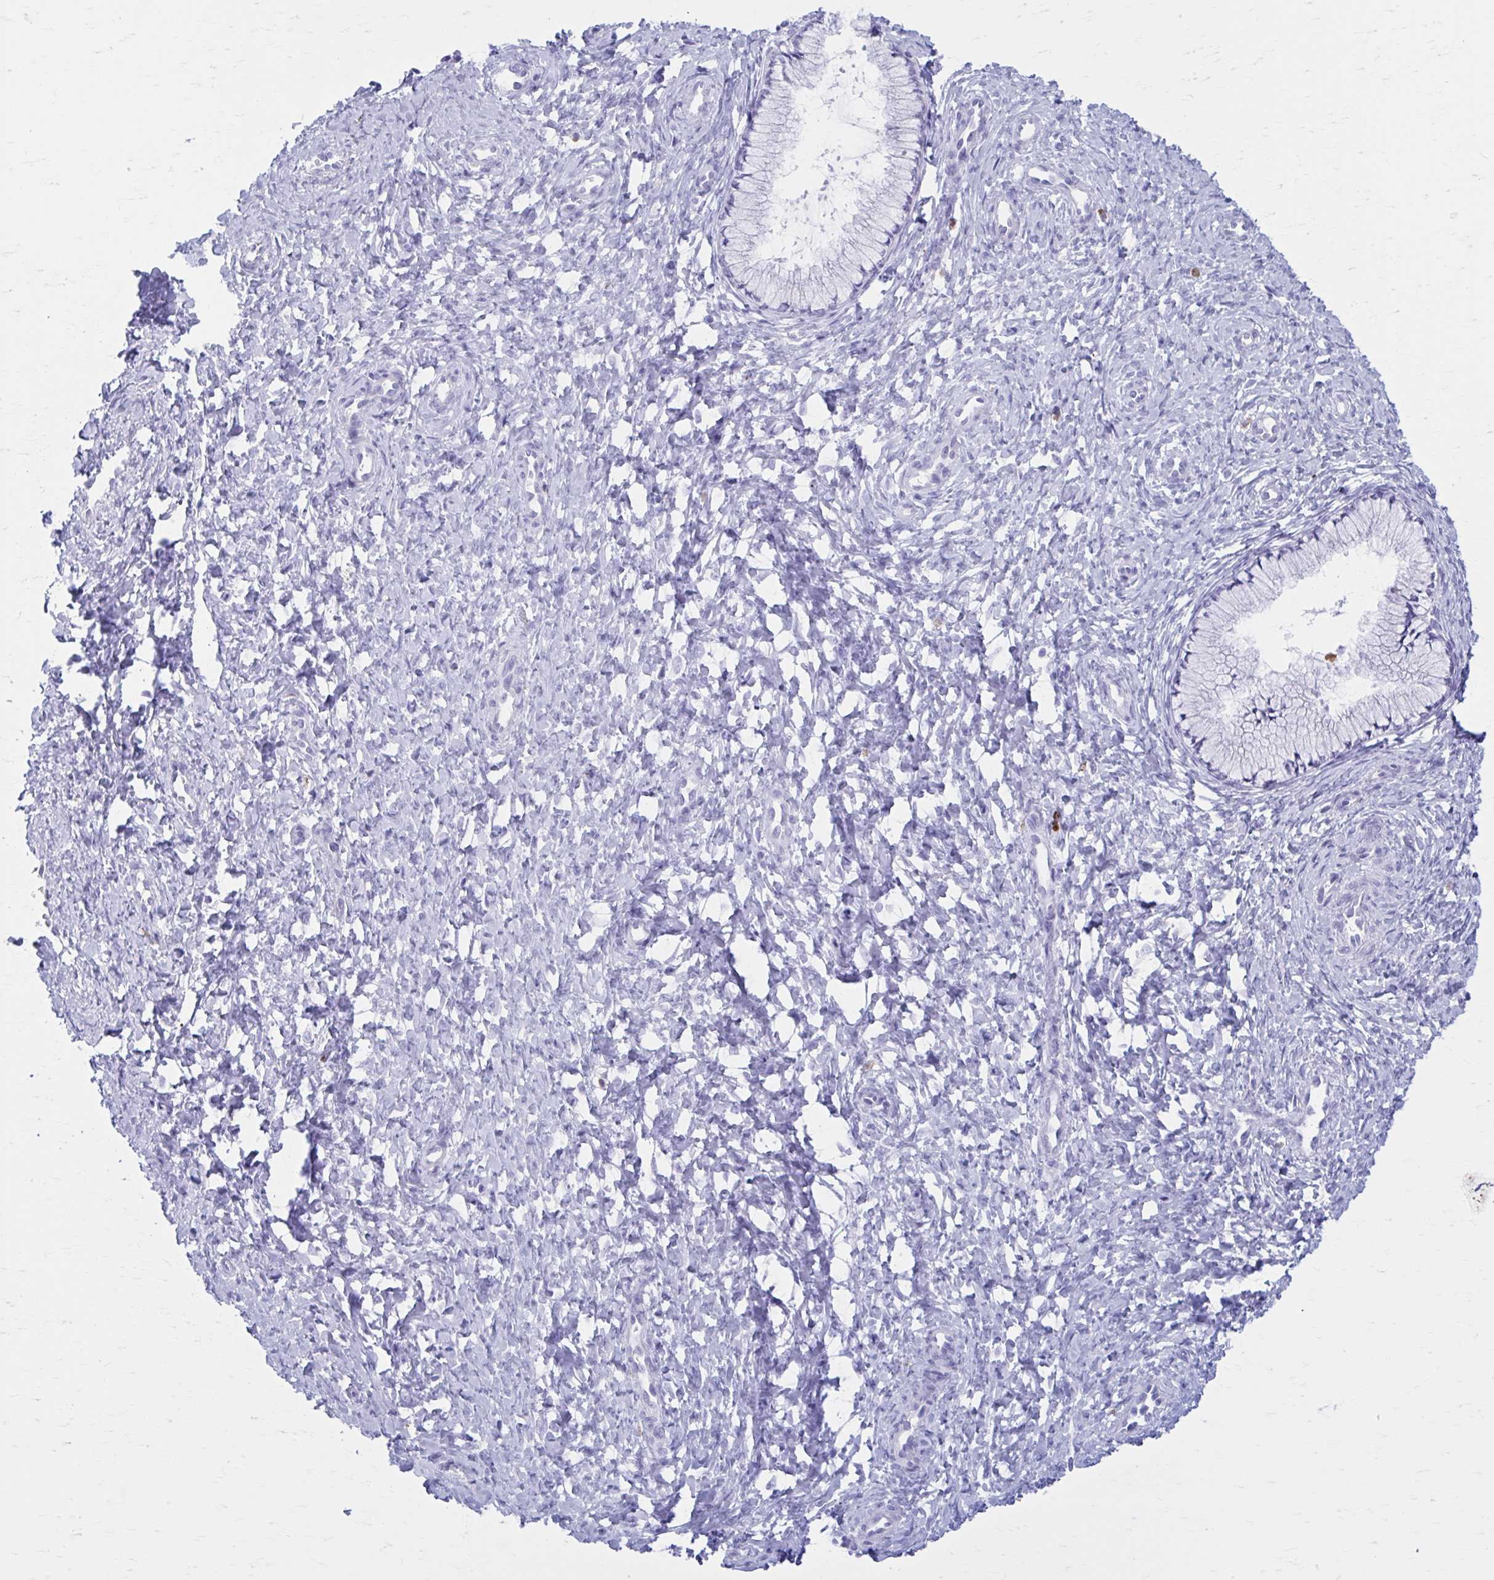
{"staining": {"intensity": "negative", "quantity": "none", "location": "none"}, "tissue": "cervix", "cell_type": "Glandular cells", "image_type": "normal", "snomed": [{"axis": "morphology", "description": "Normal tissue, NOS"}, {"axis": "topography", "description": "Cervix"}], "caption": "High power microscopy histopathology image of an IHC image of unremarkable cervix, revealing no significant staining in glandular cells.", "gene": "KCNE2", "patient": {"sex": "female", "age": 37}}